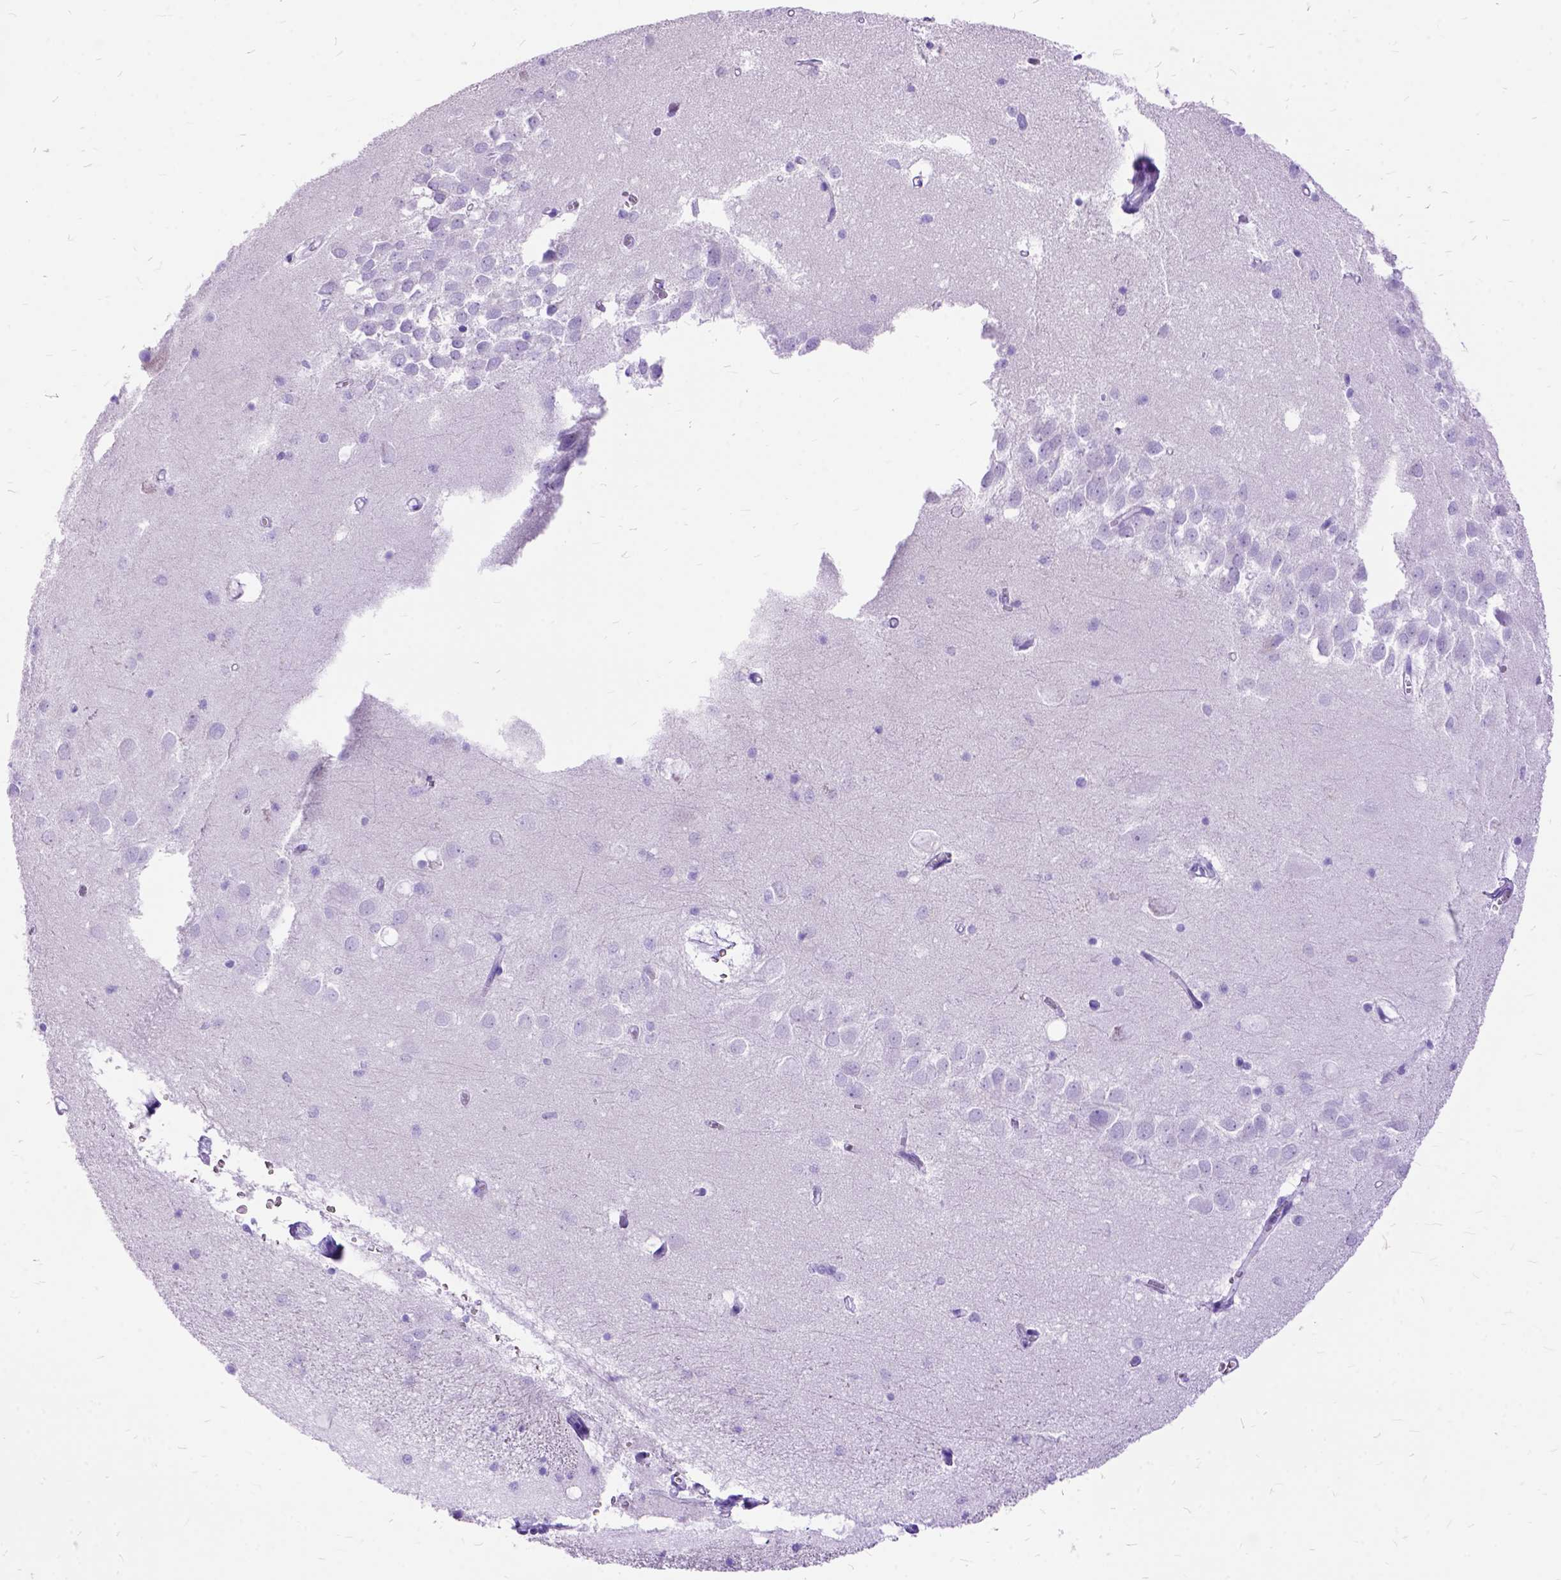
{"staining": {"intensity": "negative", "quantity": "none", "location": "none"}, "tissue": "hippocampus", "cell_type": "Glial cells", "image_type": "normal", "snomed": [{"axis": "morphology", "description": "Normal tissue, NOS"}, {"axis": "topography", "description": "Lateral ventricle wall"}, {"axis": "topography", "description": "Hippocampus"}], "caption": "A high-resolution micrograph shows immunohistochemistry staining of normal hippocampus, which reveals no significant staining in glial cells. (Brightfield microscopy of DAB immunohistochemistry (IHC) at high magnification).", "gene": "DNAH2", "patient": {"sex": "female", "age": 63}}